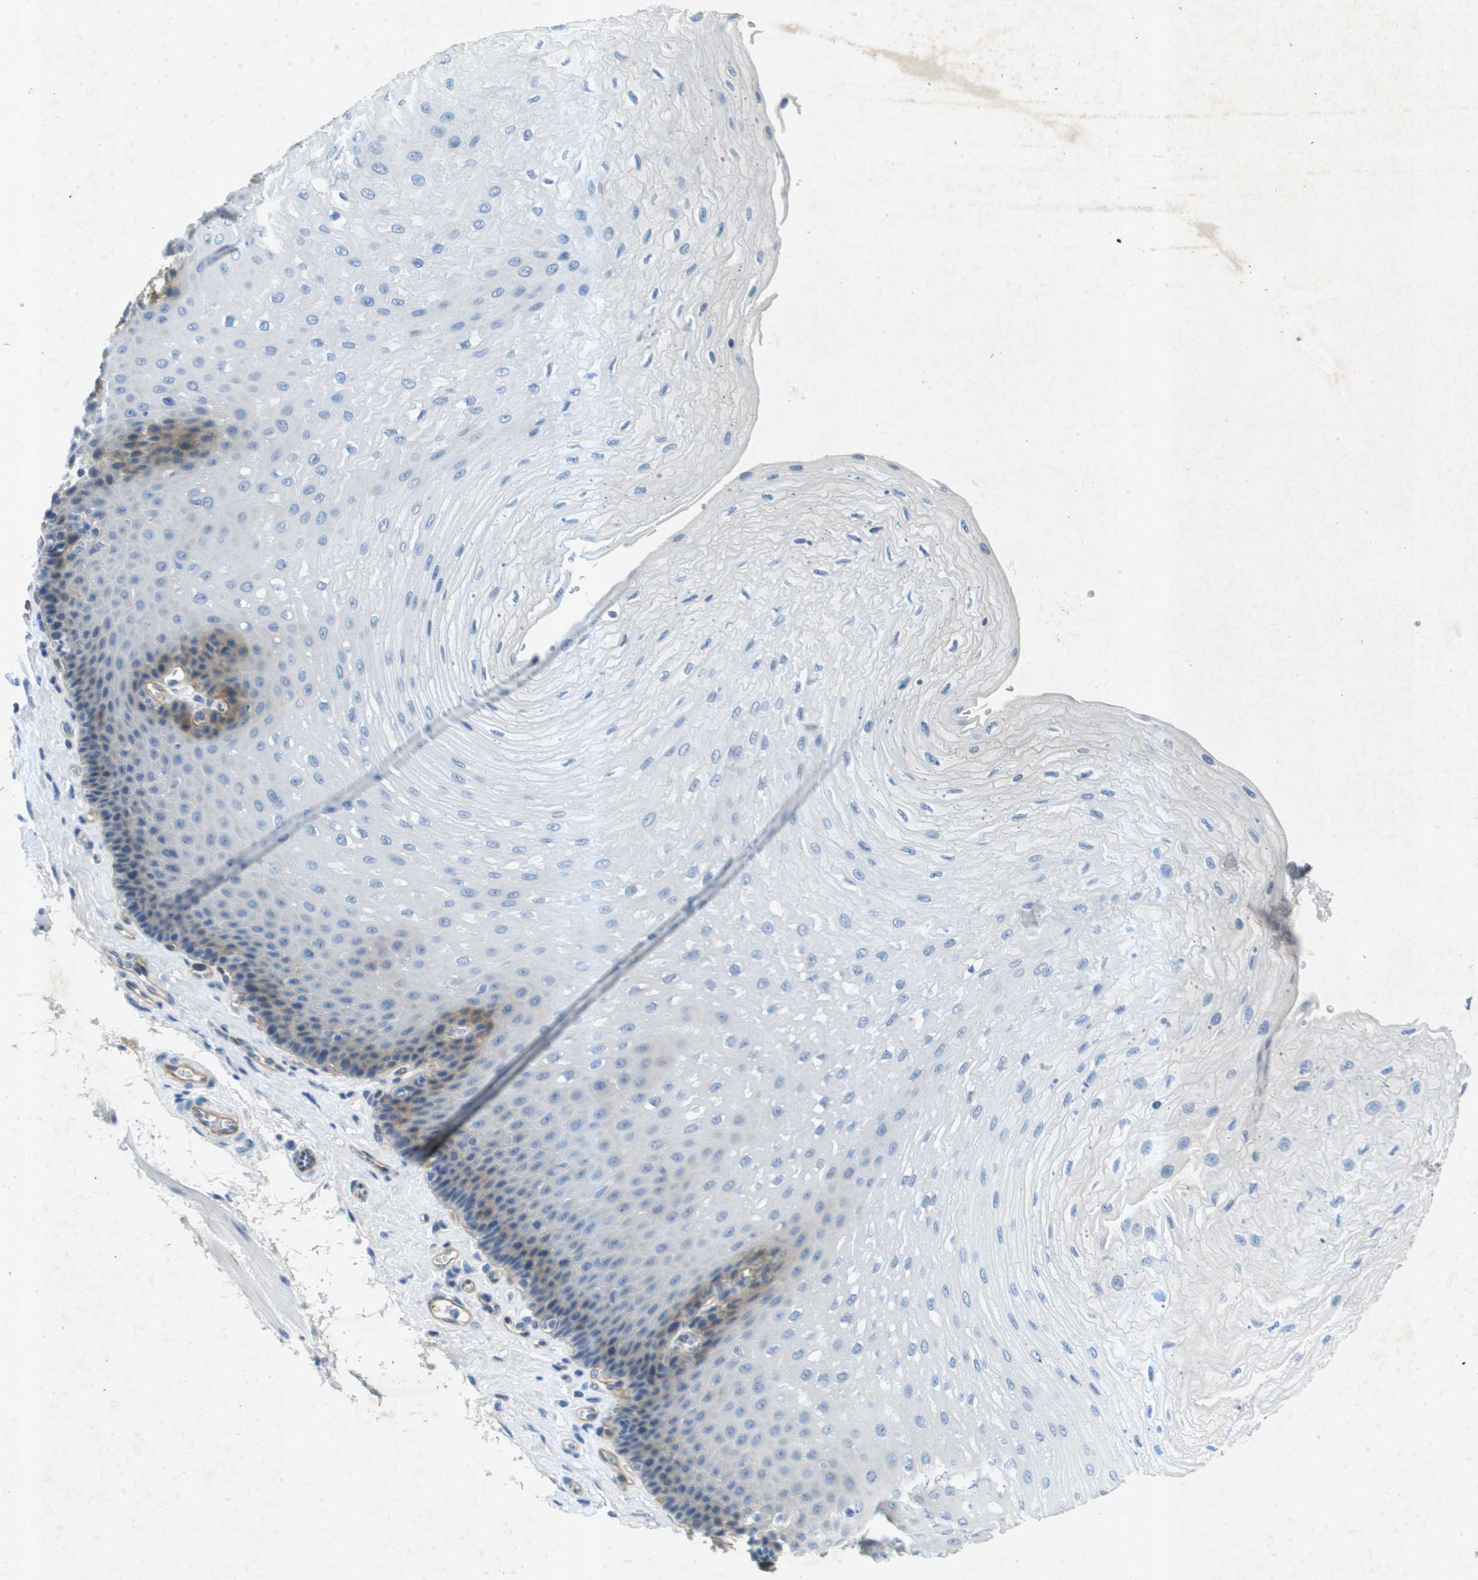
{"staining": {"intensity": "moderate", "quantity": "<25%", "location": "cytoplasmic/membranous"}, "tissue": "esophagus", "cell_type": "Squamous epithelial cells", "image_type": "normal", "snomed": [{"axis": "morphology", "description": "Normal tissue, NOS"}, {"axis": "topography", "description": "Esophagus"}], "caption": "This histopathology image displays IHC staining of unremarkable esophagus, with low moderate cytoplasmic/membranous staining in about <25% of squamous epithelial cells.", "gene": "ITGA6", "patient": {"sex": "female", "age": 72}}